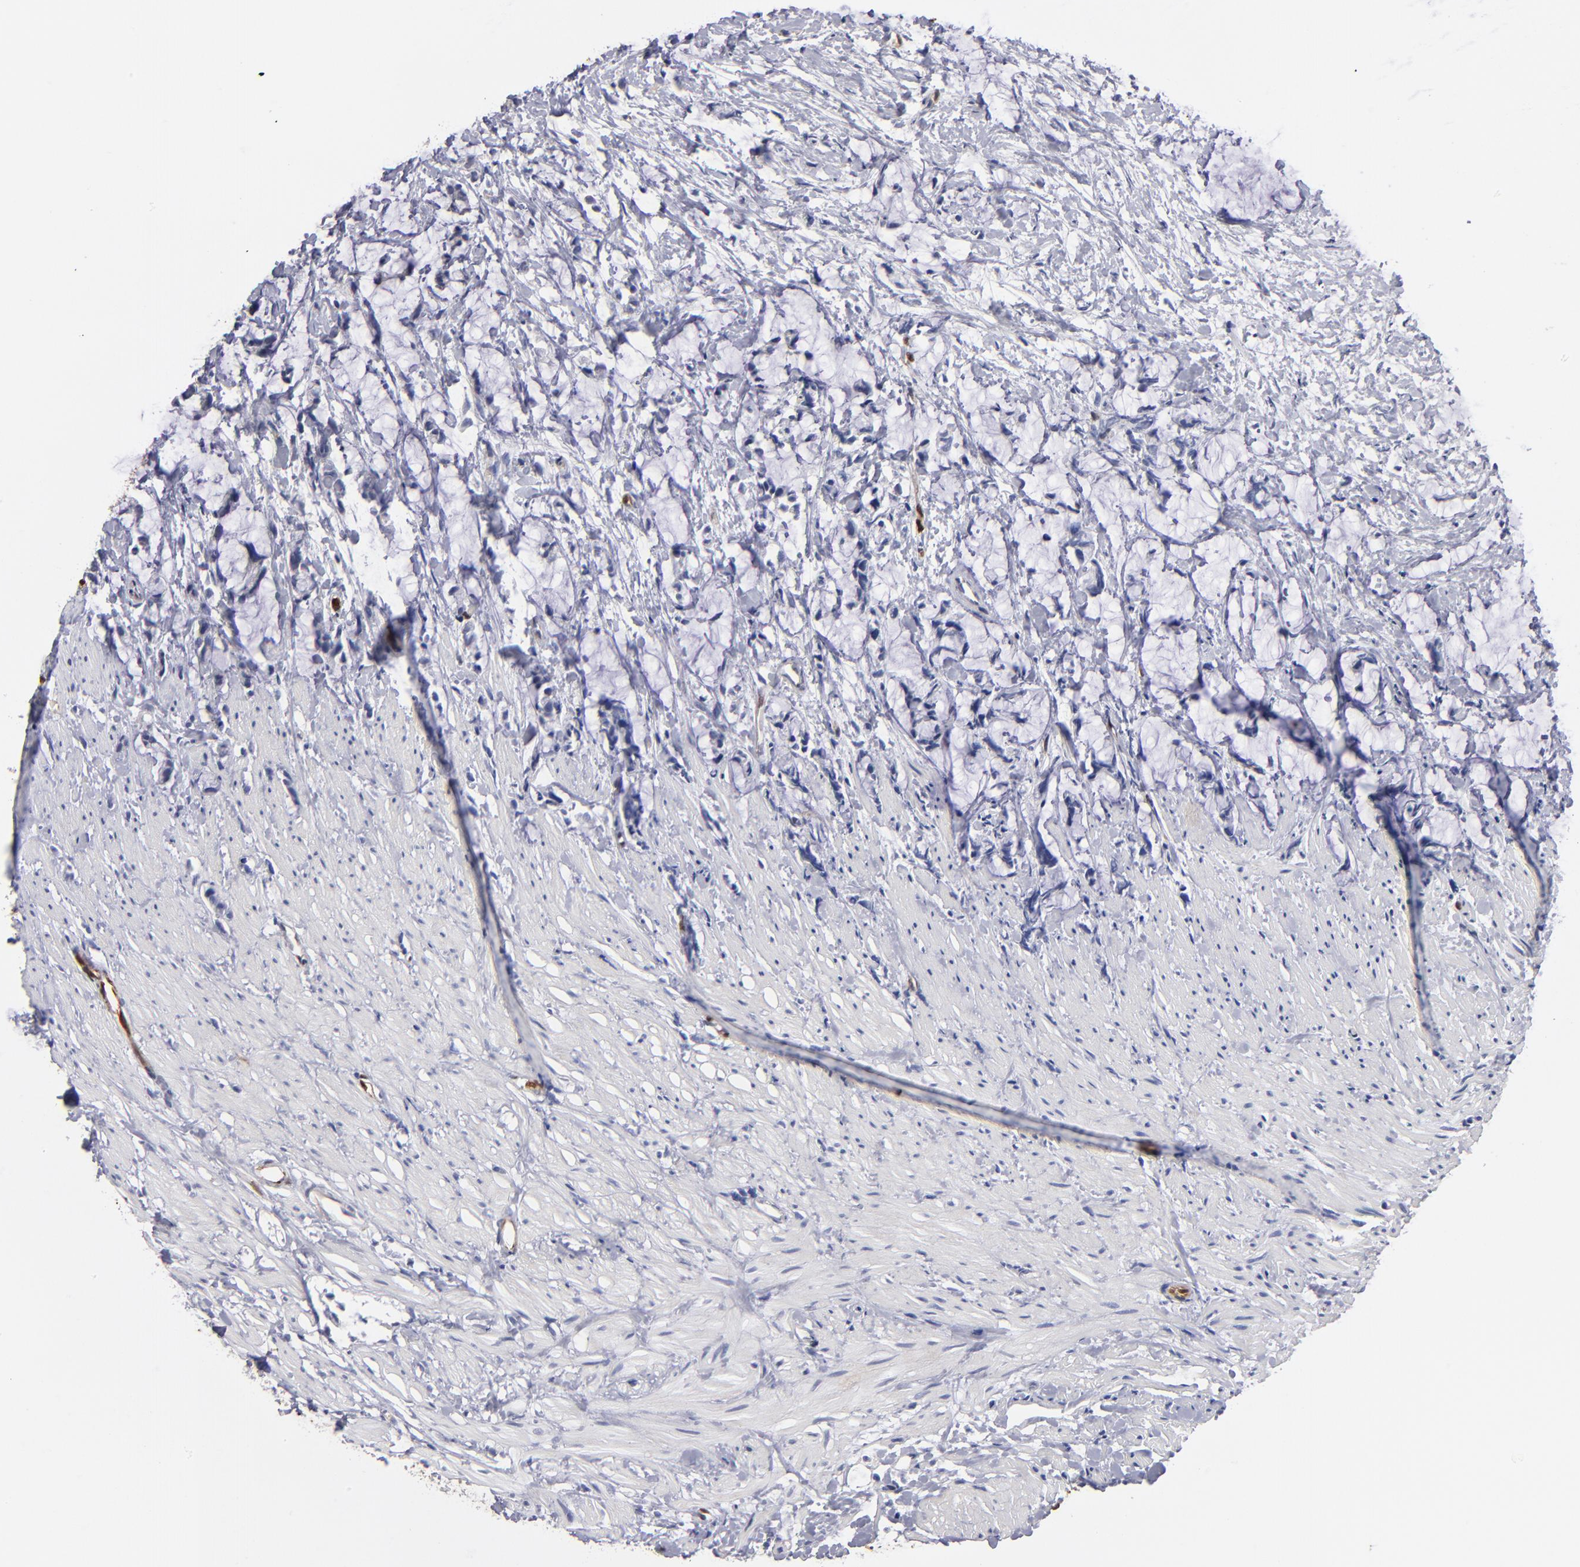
{"staining": {"intensity": "weak", "quantity": "25%-75%", "location": "cytoplasmic/membranous"}, "tissue": "colorectal cancer", "cell_type": "Tumor cells", "image_type": "cancer", "snomed": [{"axis": "morphology", "description": "Adenocarcinoma, NOS"}, {"axis": "topography", "description": "Colon"}], "caption": "A brown stain labels weak cytoplasmic/membranous positivity of a protein in adenocarcinoma (colorectal) tumor cells. (DAB (3,3'-diaminobenzidine) IHC, brown staining for protein, blue staining for nuclei).", "gene": "FABP4", "patient": {"sex": "male", "age": 14}}